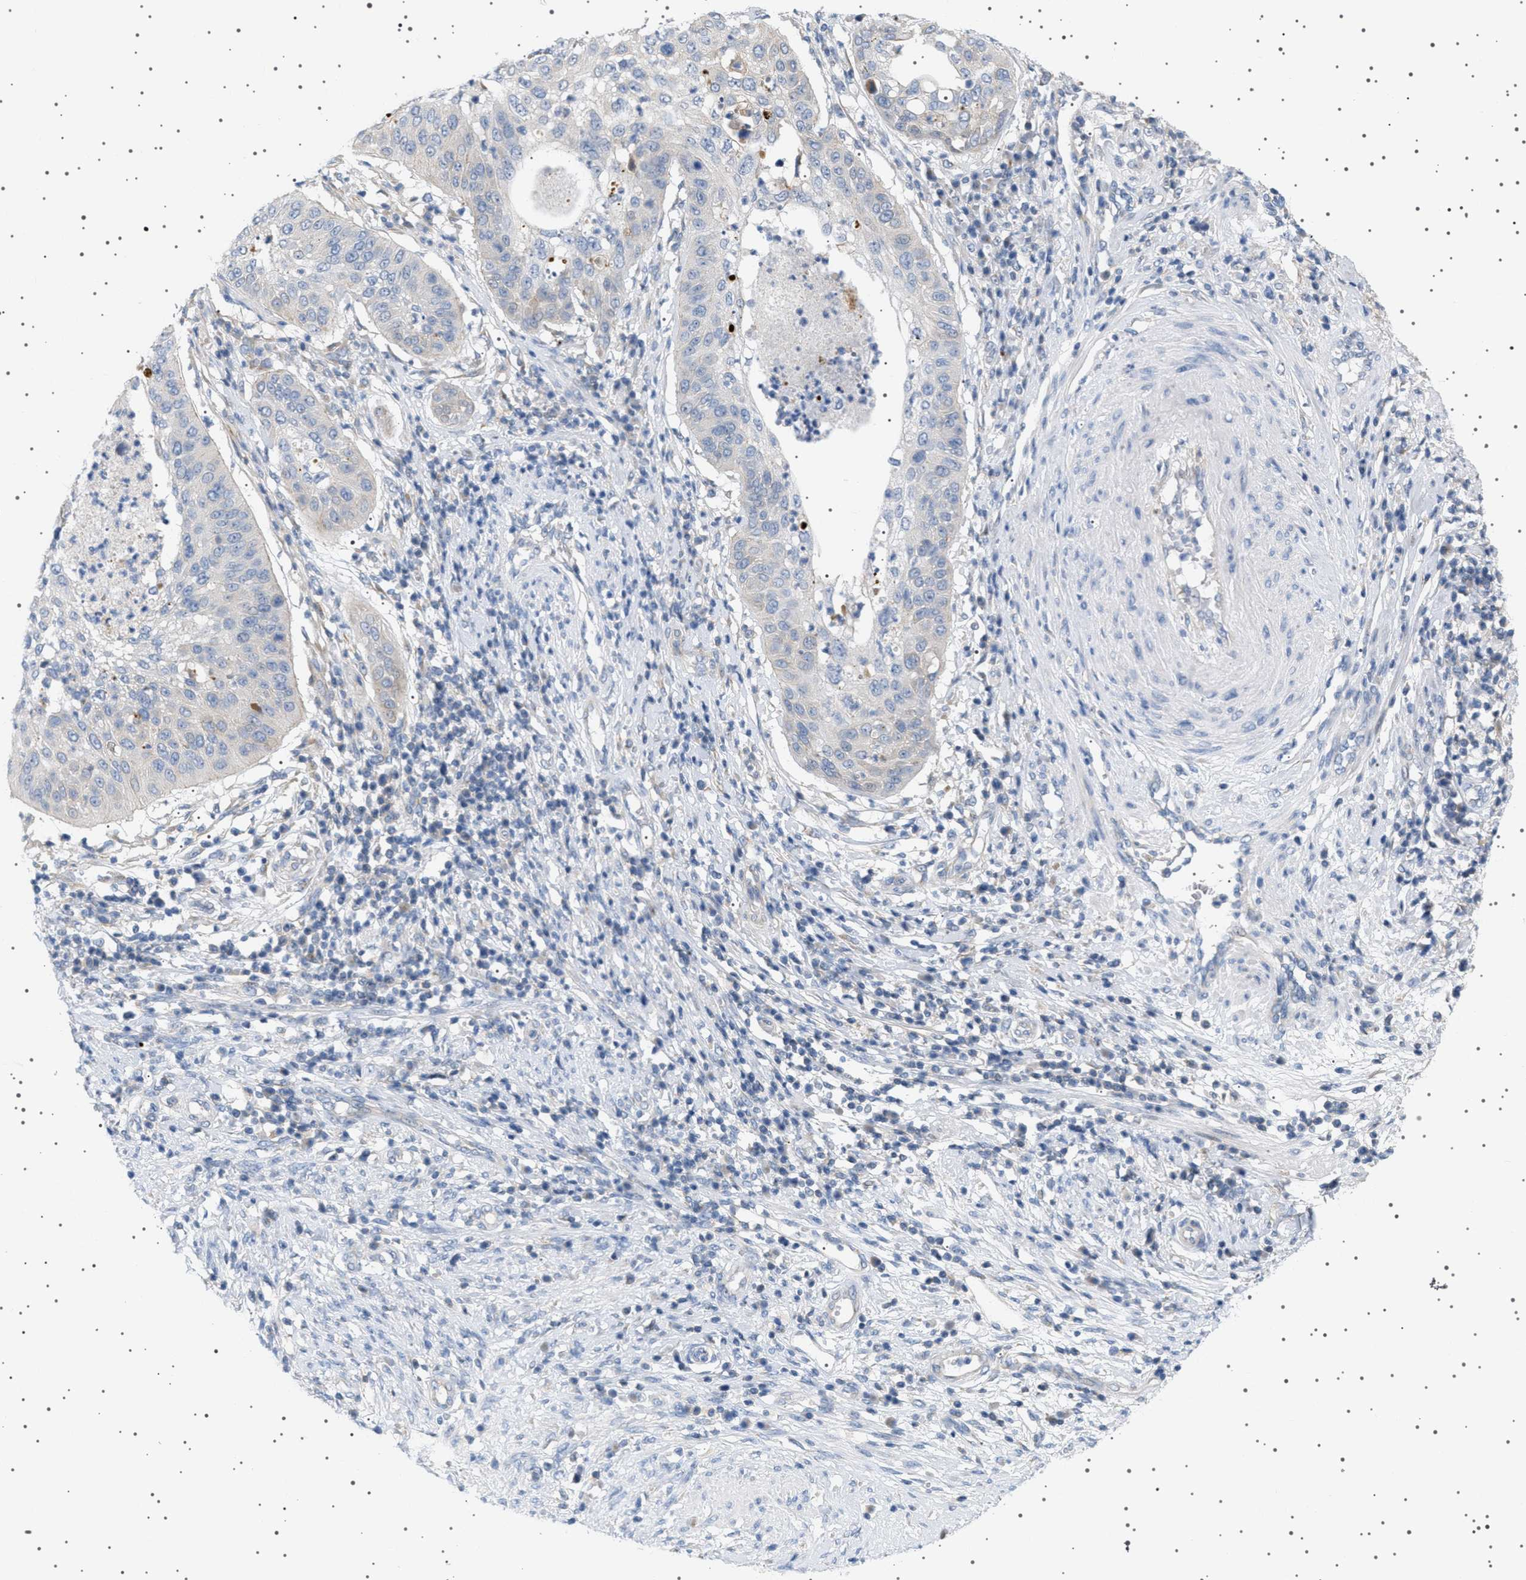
{"staining": {"intensity": "weak", "quantity": "25%-75%", "location": "cytoplasmic/membranous"}, "tissue": "cervical cancer", "cell_type": "Tumor cells", "image_type": "cancer", "snomed": [{"axis": "morphology", "description": "Normal tissue, NOS"}, {"axis": "morphology", "description": "Squamous cell carcinoma, NOS"}, {"axis": "topography", "description": "Cervix"}], "caption": "The micrograph shows staining of squamous cell carcinoma (cervical), revealing weak cytoplasmic/membranous protein staining (brown color) within tumor cells.", "gene": "ADCY10", "patient": {"sex": "female", "age": 39}}